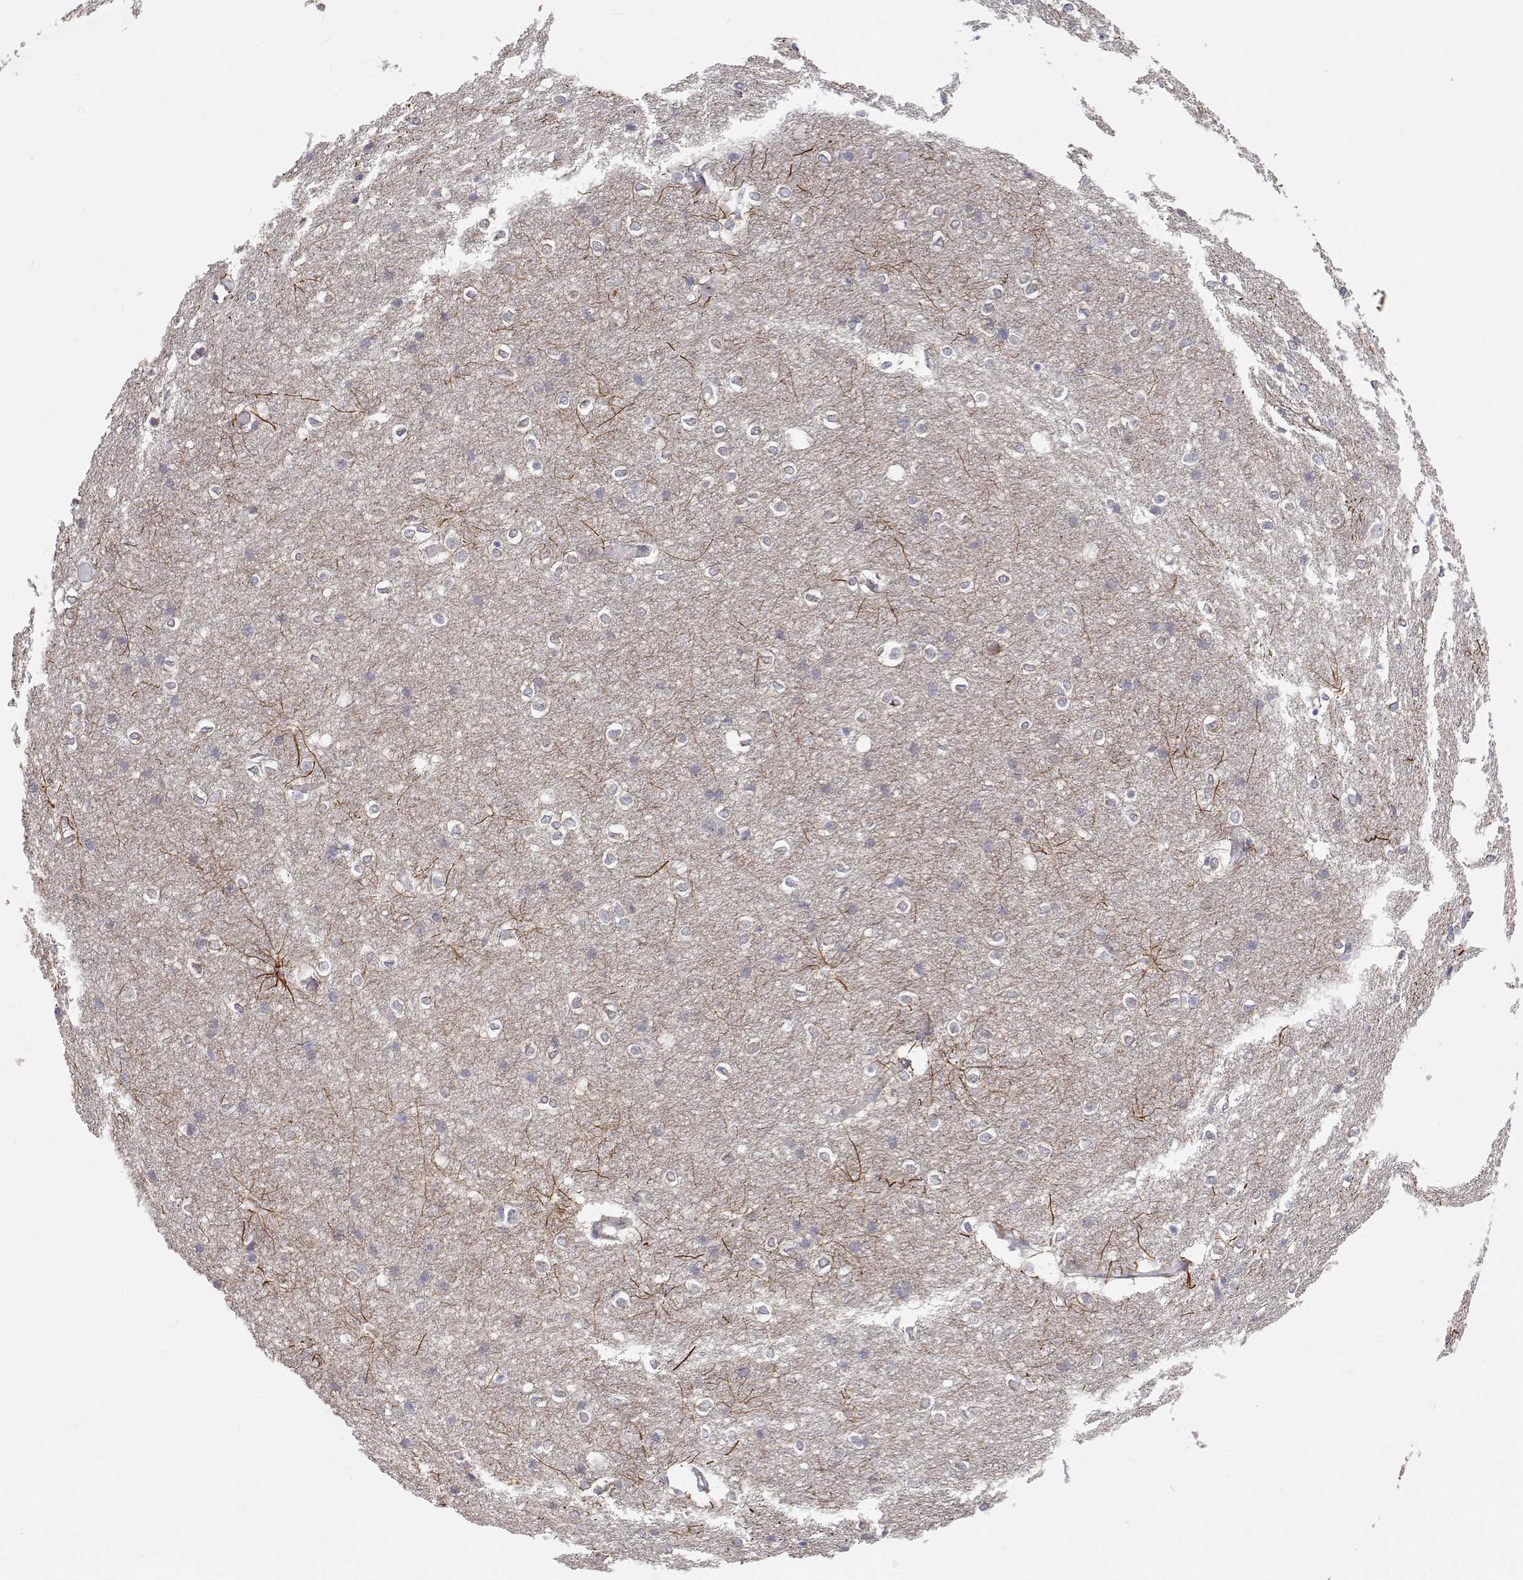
{"staining": {"intensity": "negative", "quantity": "none", "location": "none"}, "tissue": "cerebral cortex", "cell_type": "Endothelial cells", "image_type": "normal", "snomed": [{"axis": "morphology", "description": "Normal tissue, NOS"}, {"axis": "topography", "description": "Cerebral cortex"}], "caption": "The histopathology image exhibits no staining of endothelial cells in normal cerebral cortex.", "gene": "MYPN", "patient": {"sex": "male", "age": 37}}